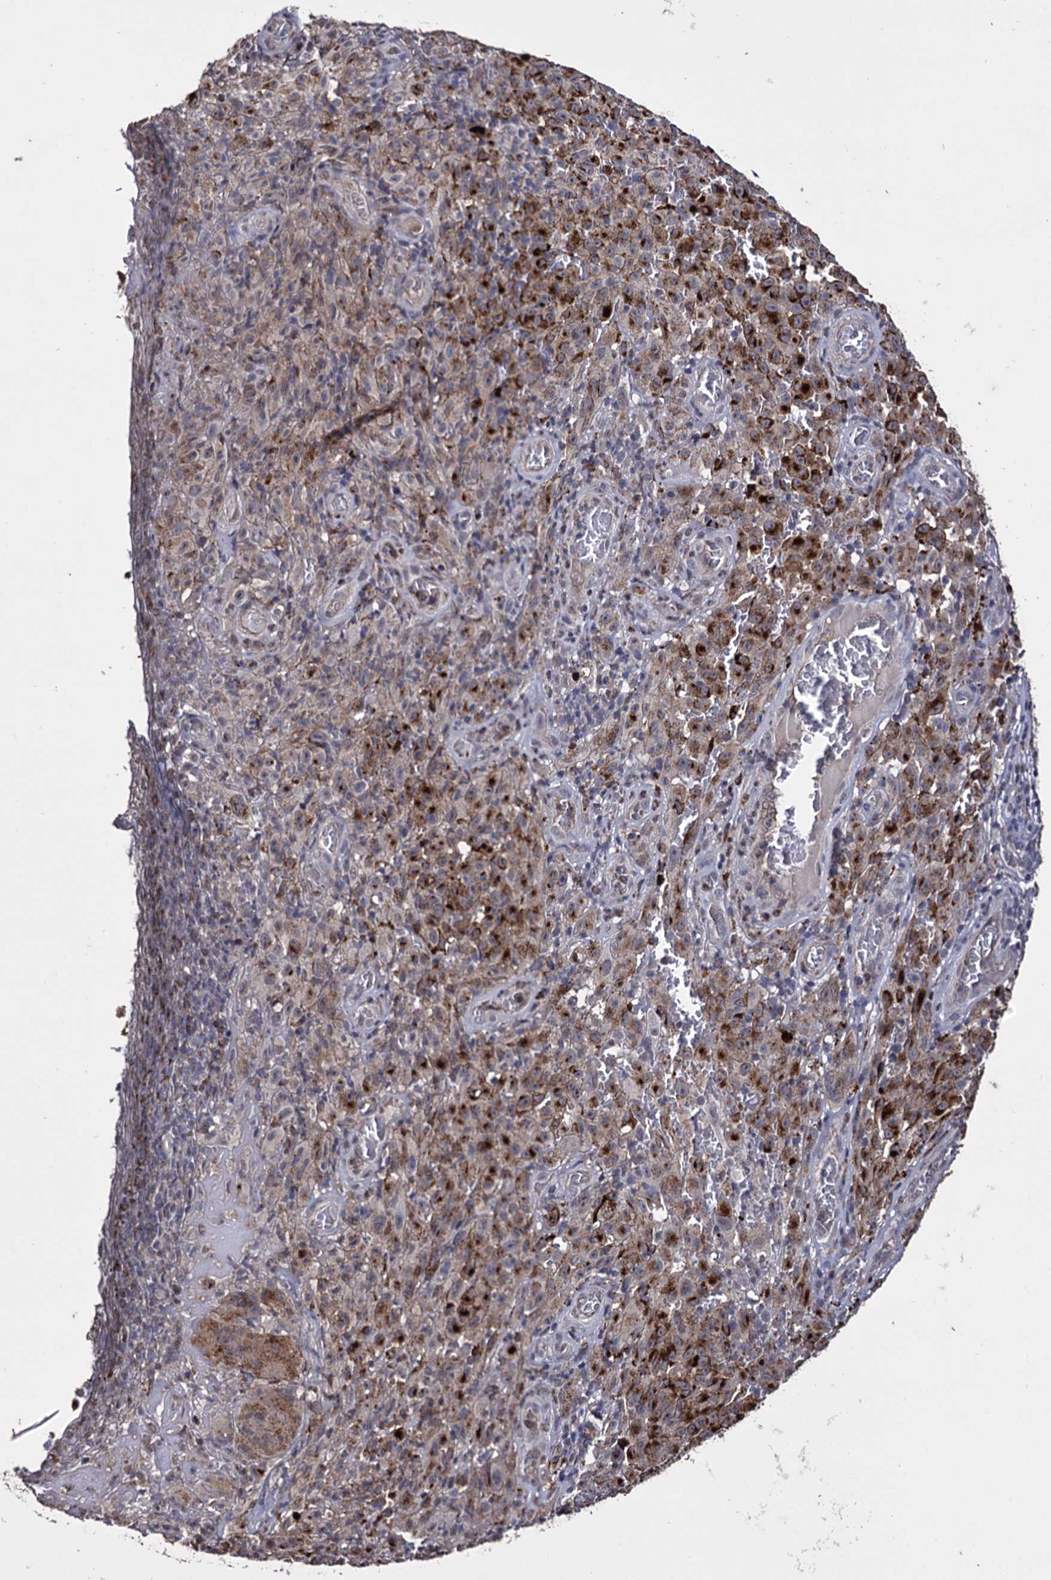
{"staining": {"intensity": "weak", "quantity": "<25%", "location": "cytoplasmic/membranous"}, "tissue": "melanoma", "cell_type": "Tumor cells", "image_type": "cancer", "snomed": [{"axis": "morphology", "description": "Malignant melanoma, NOS"}, {"axis": "topography", "description": "Skin"}], "caption": "Immunohistochemical staining of human malignant melanoma reveals no significant positivity in tumor cells.", "gene": "MICAL2", "patient": {"sex": "female", "age": 82}}